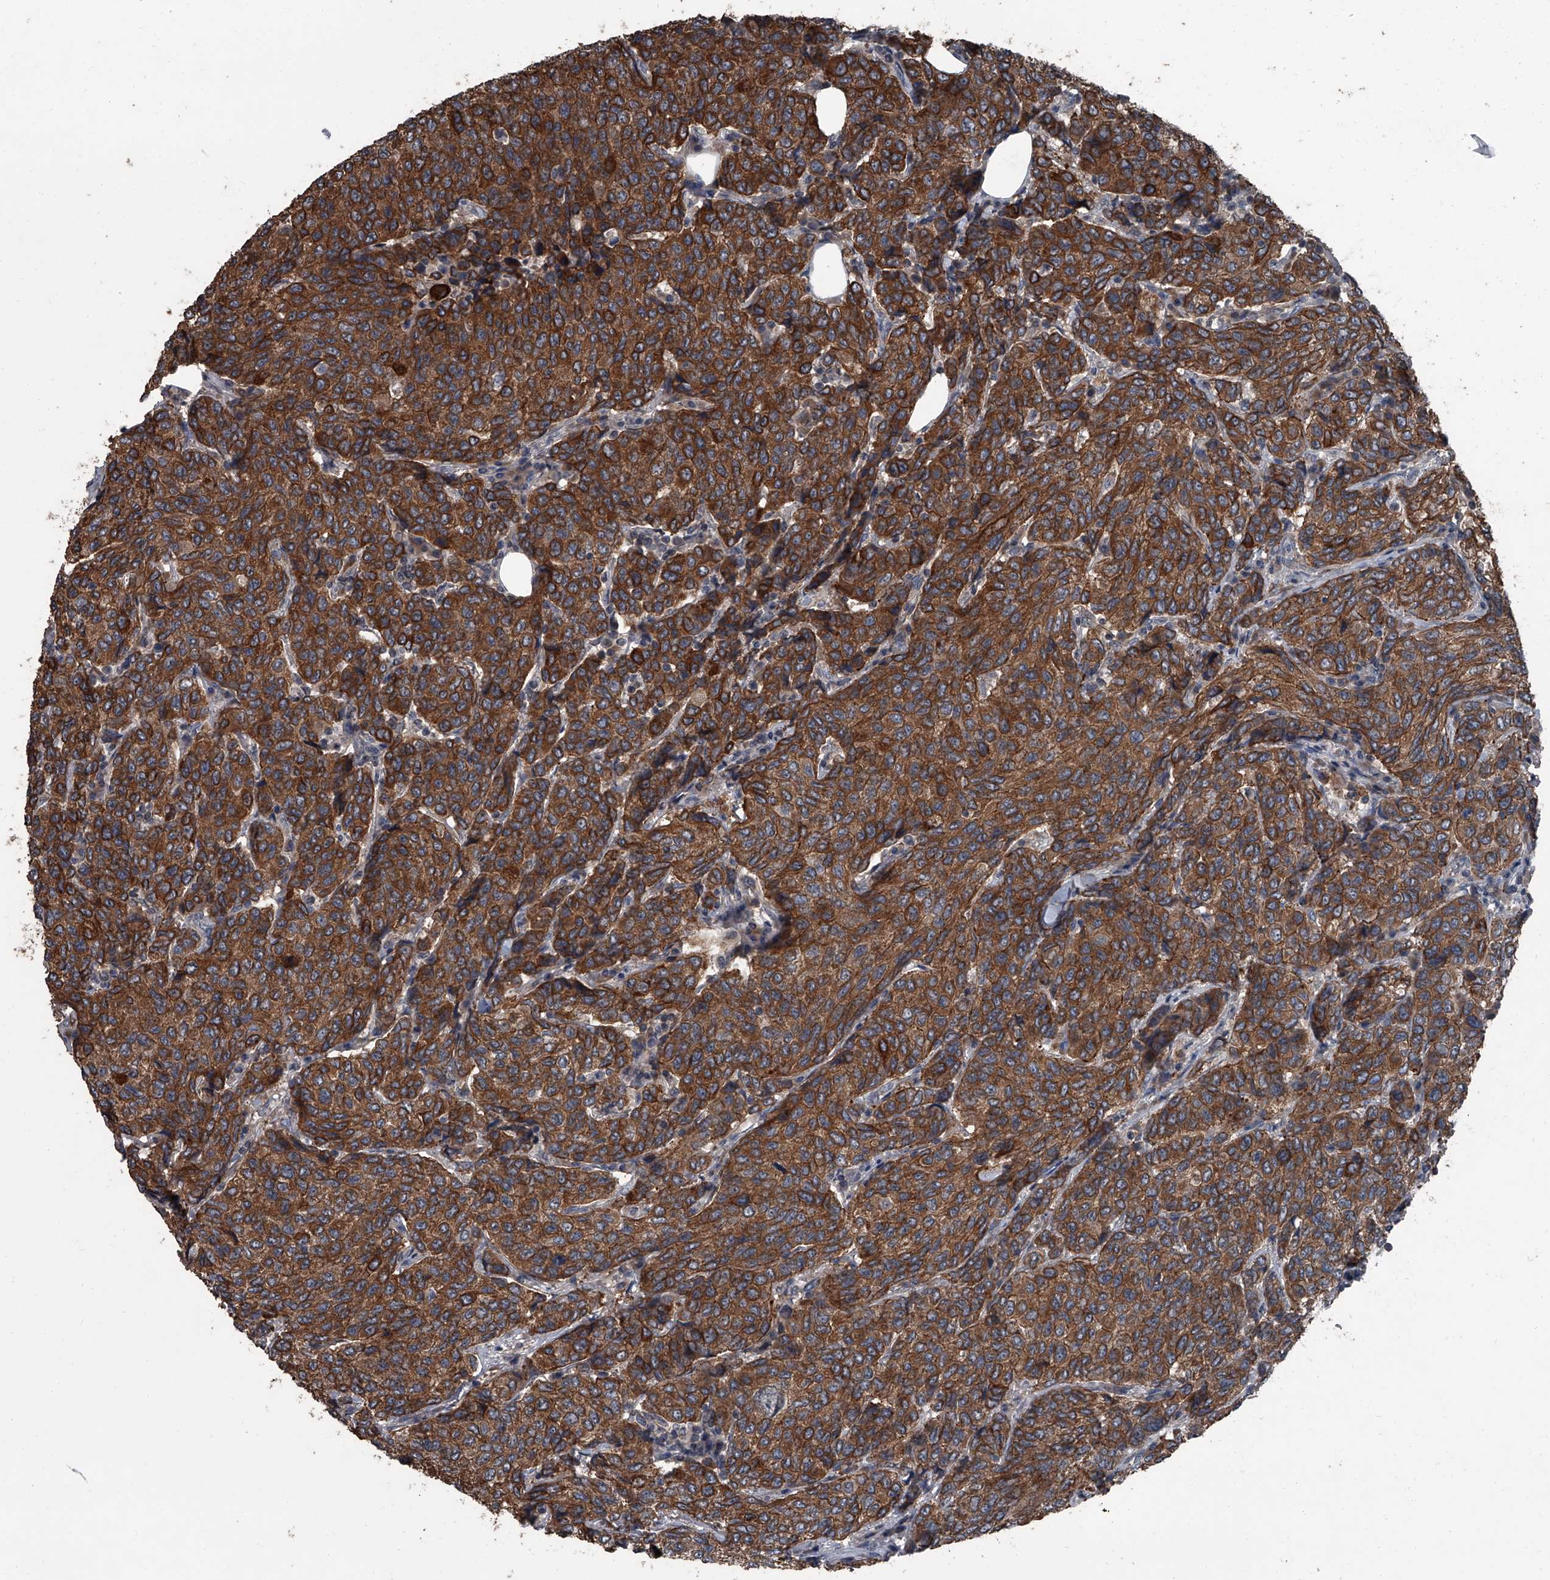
{"staining": {"intensity": "strong", "quantity": ">75%", "location": "cytoplasmic/membranous"}, "tissue": "breast cancer", "cell_type": "Tumor cells", "image_type": "cancer", "snomed": [{"axis": "morphology", "description": "Duct carcinoma"}, {"axis": "topography", "description": "Breast"}], "caption": "Protein expression by IHC demonstrates strong cytoplasmic/membranous staining in about >75% of tumor cells in breast intraductal carcinoma.", "gene": "OARD1", "patient": {"sex": "female", "age": 55}}